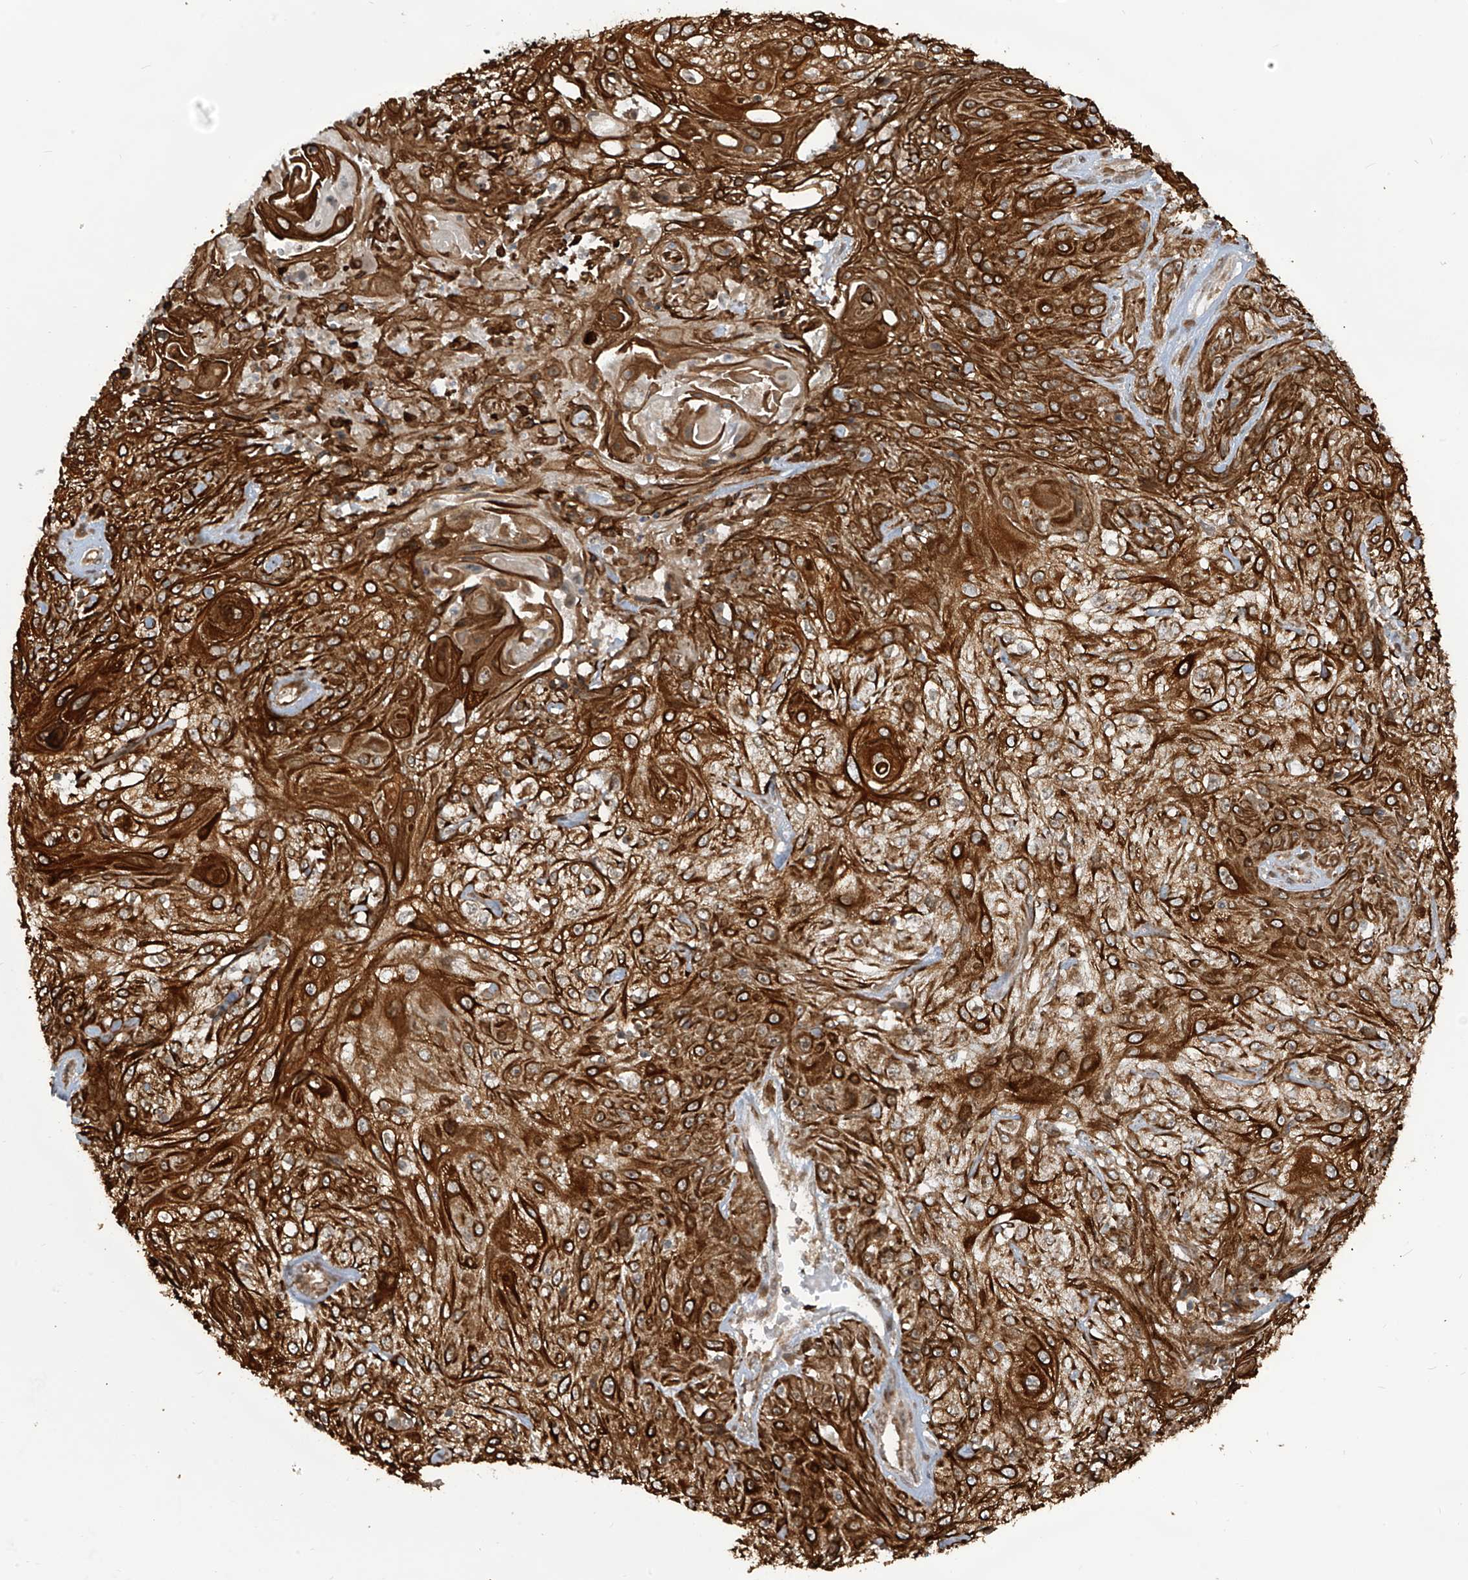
{"staining": {"intensity": "strong", "quantity": ">75%", "location": "cytoplasmic/membranous"}, "tissue": "skin cancer", "cell_type": "Tumor cells", "image_type": "cancer", "snomed": [{"axis": "morphology", "description": "Squamous cell carcinoma, NOS"}, {"axis": "morphology", "description": "Squamous cell carcinoma, metastatic, NOS"}, {"axis": "topography", "description": "Skin"}, {"axis": "topography", "description": "Lymph node"}], "caption": "Immunohistochemical staining of human skin metastatic squamous cell carcinoma displays high levels of strong cytoplasmic/membranous staining in approximately >75% of tumor cells.", "gene": "TRIM67", "patient": {"sex": "male", "age": 75}}